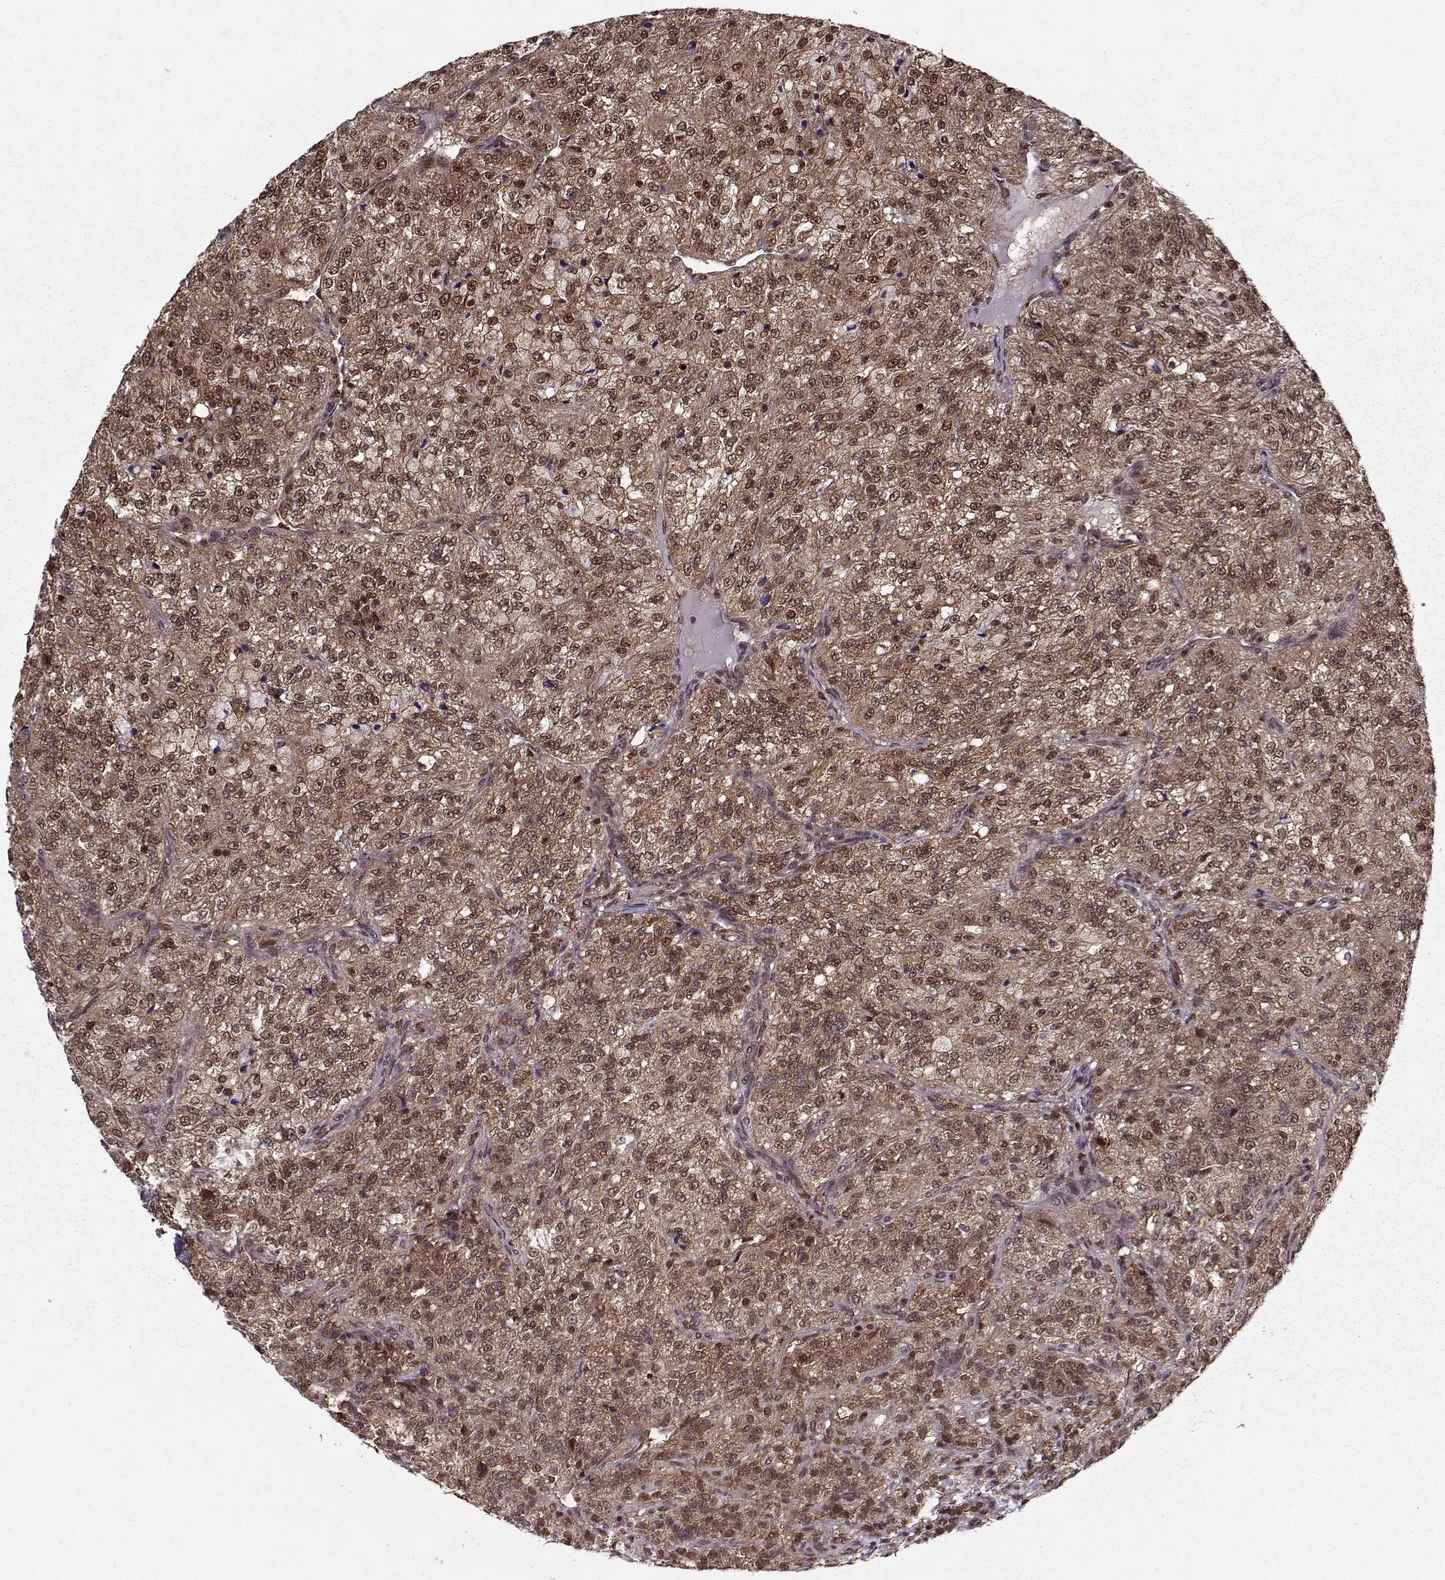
{"staining": {"intensity": "moderate", "quantity": ">75%", "location": "cytoplasmic/membranous,nuclear"}, "tissue": "renal cancer", "cell_type": "Tumor cells", "image_type": "cancer", "snomed": [{"axis": "morphology", "description": "Adenocarcinoma, NOS"}, {"axis": "topography", "description": "Kidney"}], "caption": "A brown stain labels moderate cytoplasmic/membranous and nuclear expression of a protein in adenocarcinoma (renal) tumor cells. (Stains: DAB in brown, nuclei in blue, Microscopy: brightfield microscopy at high magnification).", "gene": "PSMA7", "patient": {"sex": "female", "age": 63}}